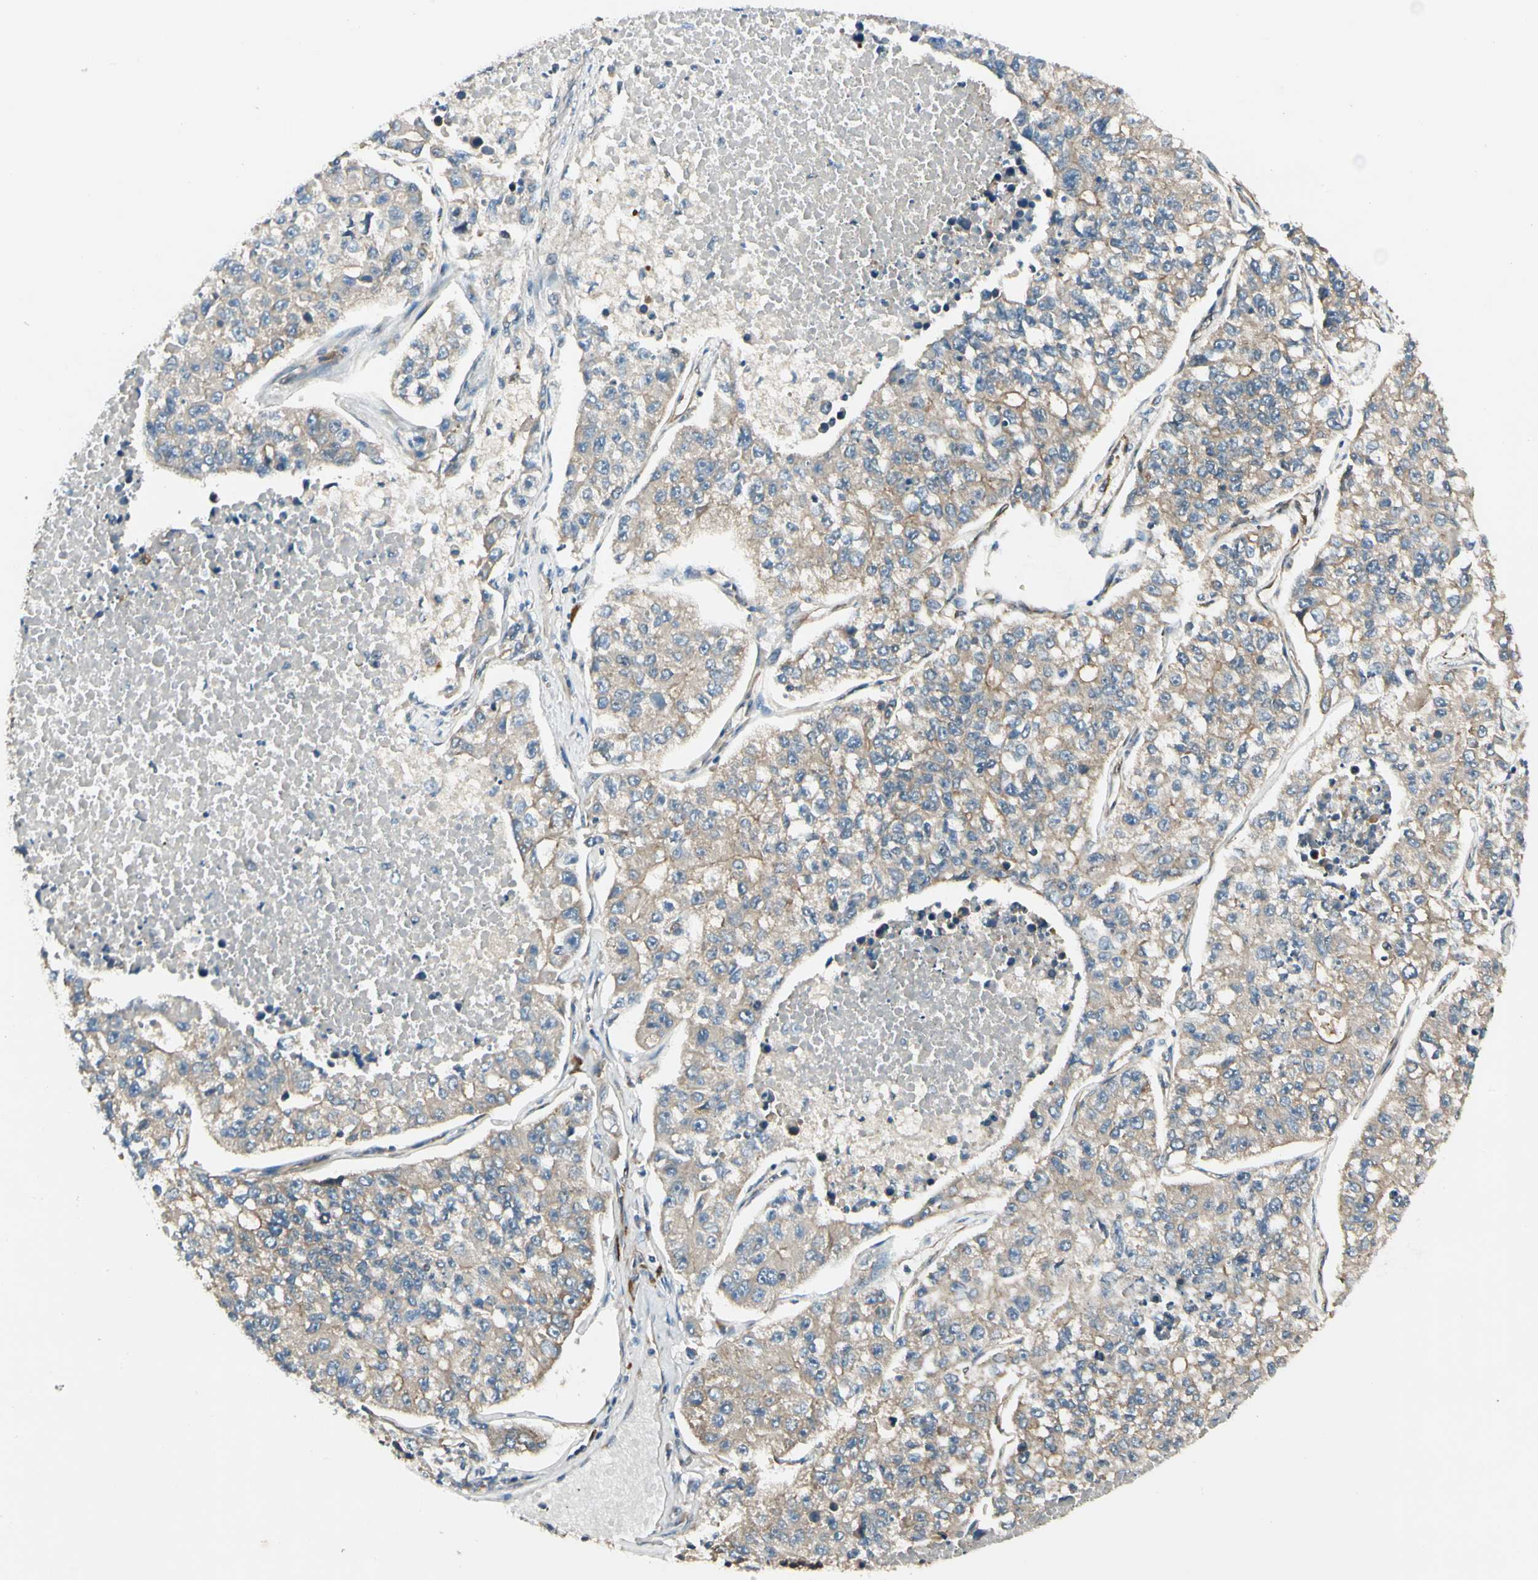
{"staining": {"intensity": "weak", "quantity": ">75%", "location": "cytoplasmic/membranous"}, "tissue": "lung cancer", "cell_type": "Tumor cells", "image_type": "cancer", "snomed": [{"axis": "morphology", "description": "Adenocarcinoma, NOS"}, {"axis": "topography", "description": "Lung"}], "caption": "A micrograph showing weak cytoplasmic/membranous expression in about >75% of tumor cells in lung cancer (adenocarcinoma), as visualized by brown immunohistochemical staining.", "gene": "ROCK2", "patient": {"sex": "male", "age": 49}}